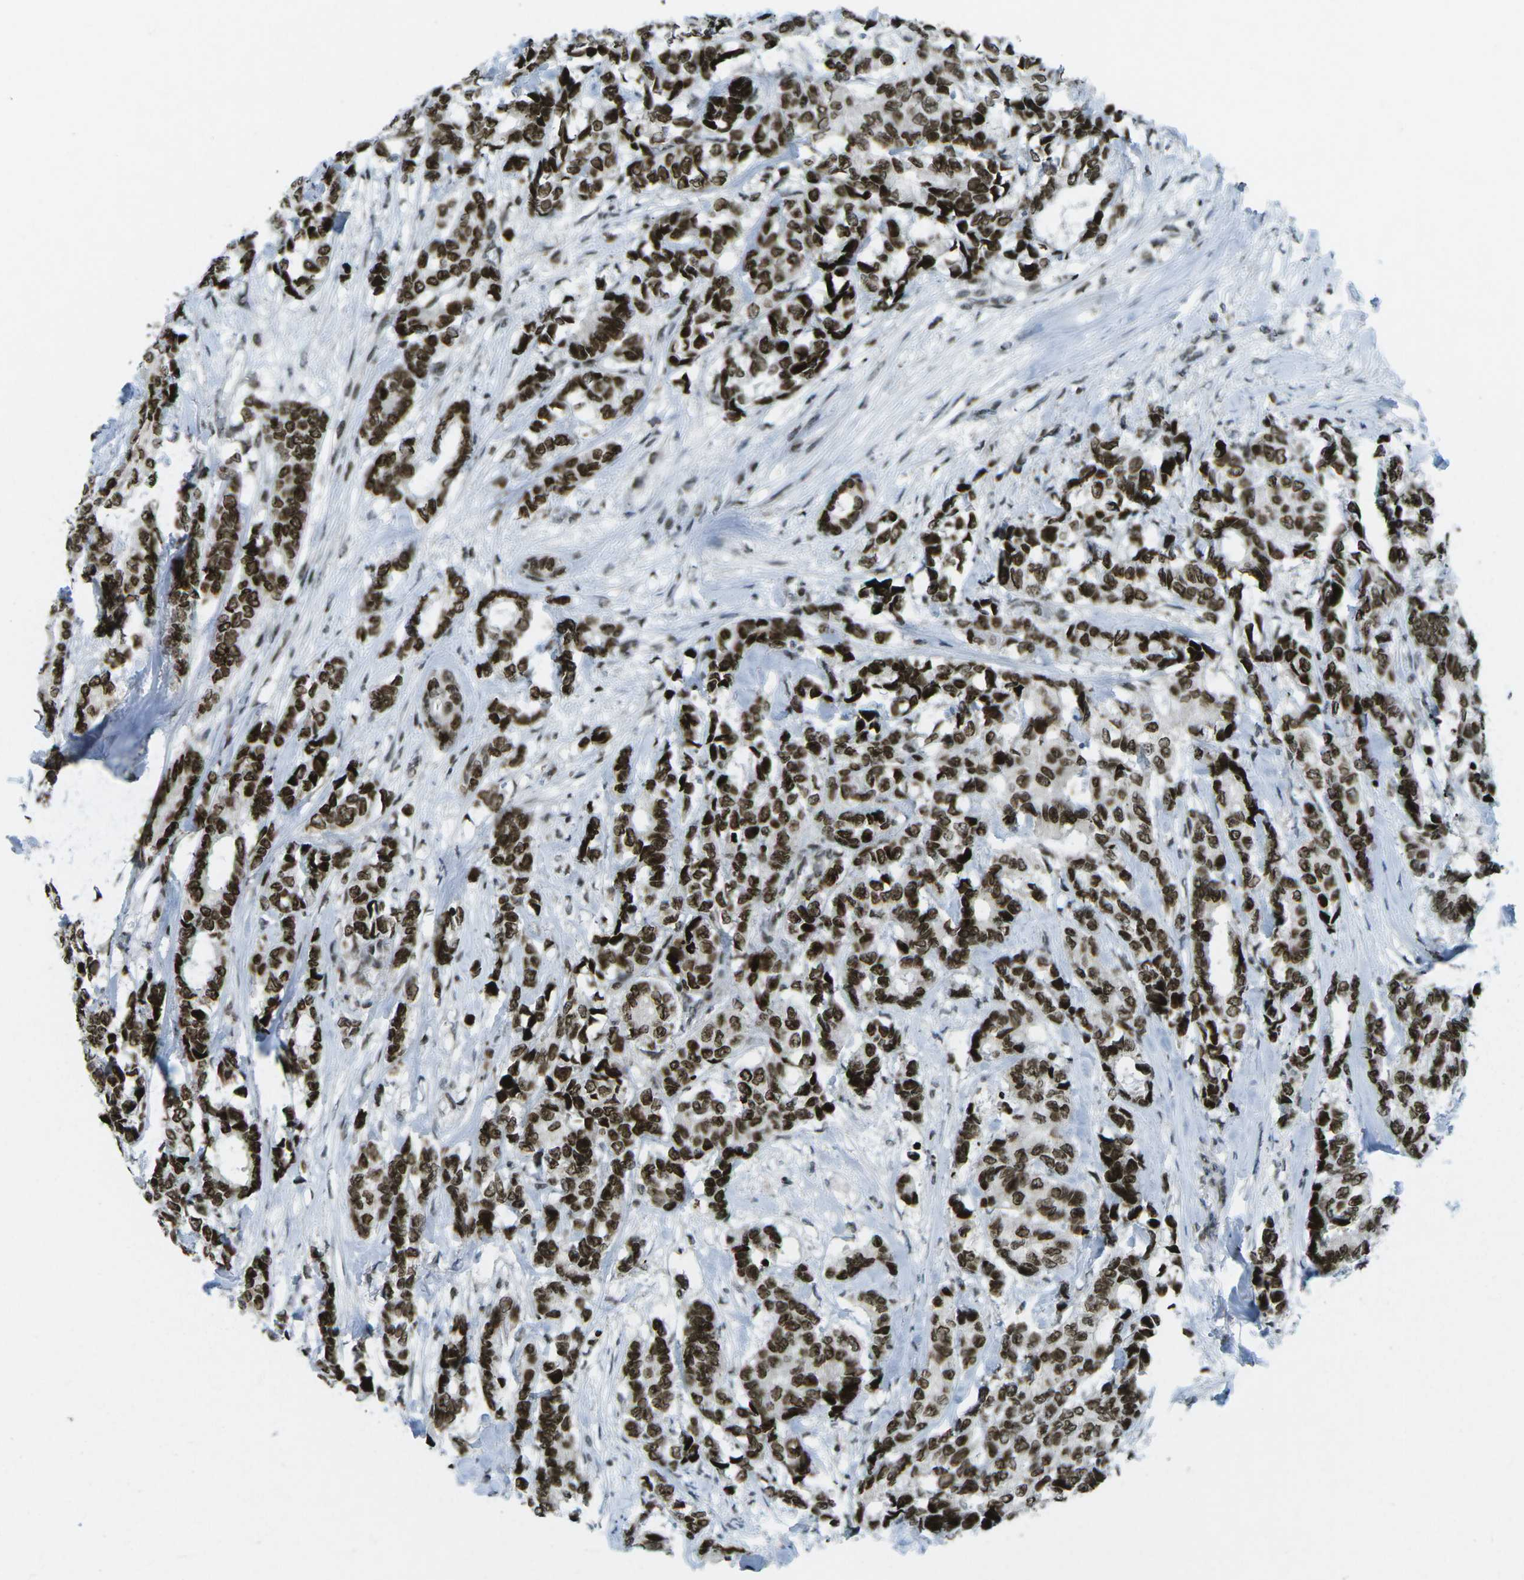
{"staining": {"intensity": "strong", "quantity": ">75%", "location": "nuclear"}, "tissue": "breast cancer", "cell_type": "Tumor cells", "image_type": "cancer", "snomed": [{"axis": "morphology", "description": "Duct carcinoma"}, {"axis": "topography", "description": "Breast"}], "caption": "Protein expression analysis of human breast cancer (intraductal carcinoma) reveals strong nuclear expression in approximately >75% of tumor cells.", "gene": "EME1", "patient": {"sex": "female", "age": 87}}